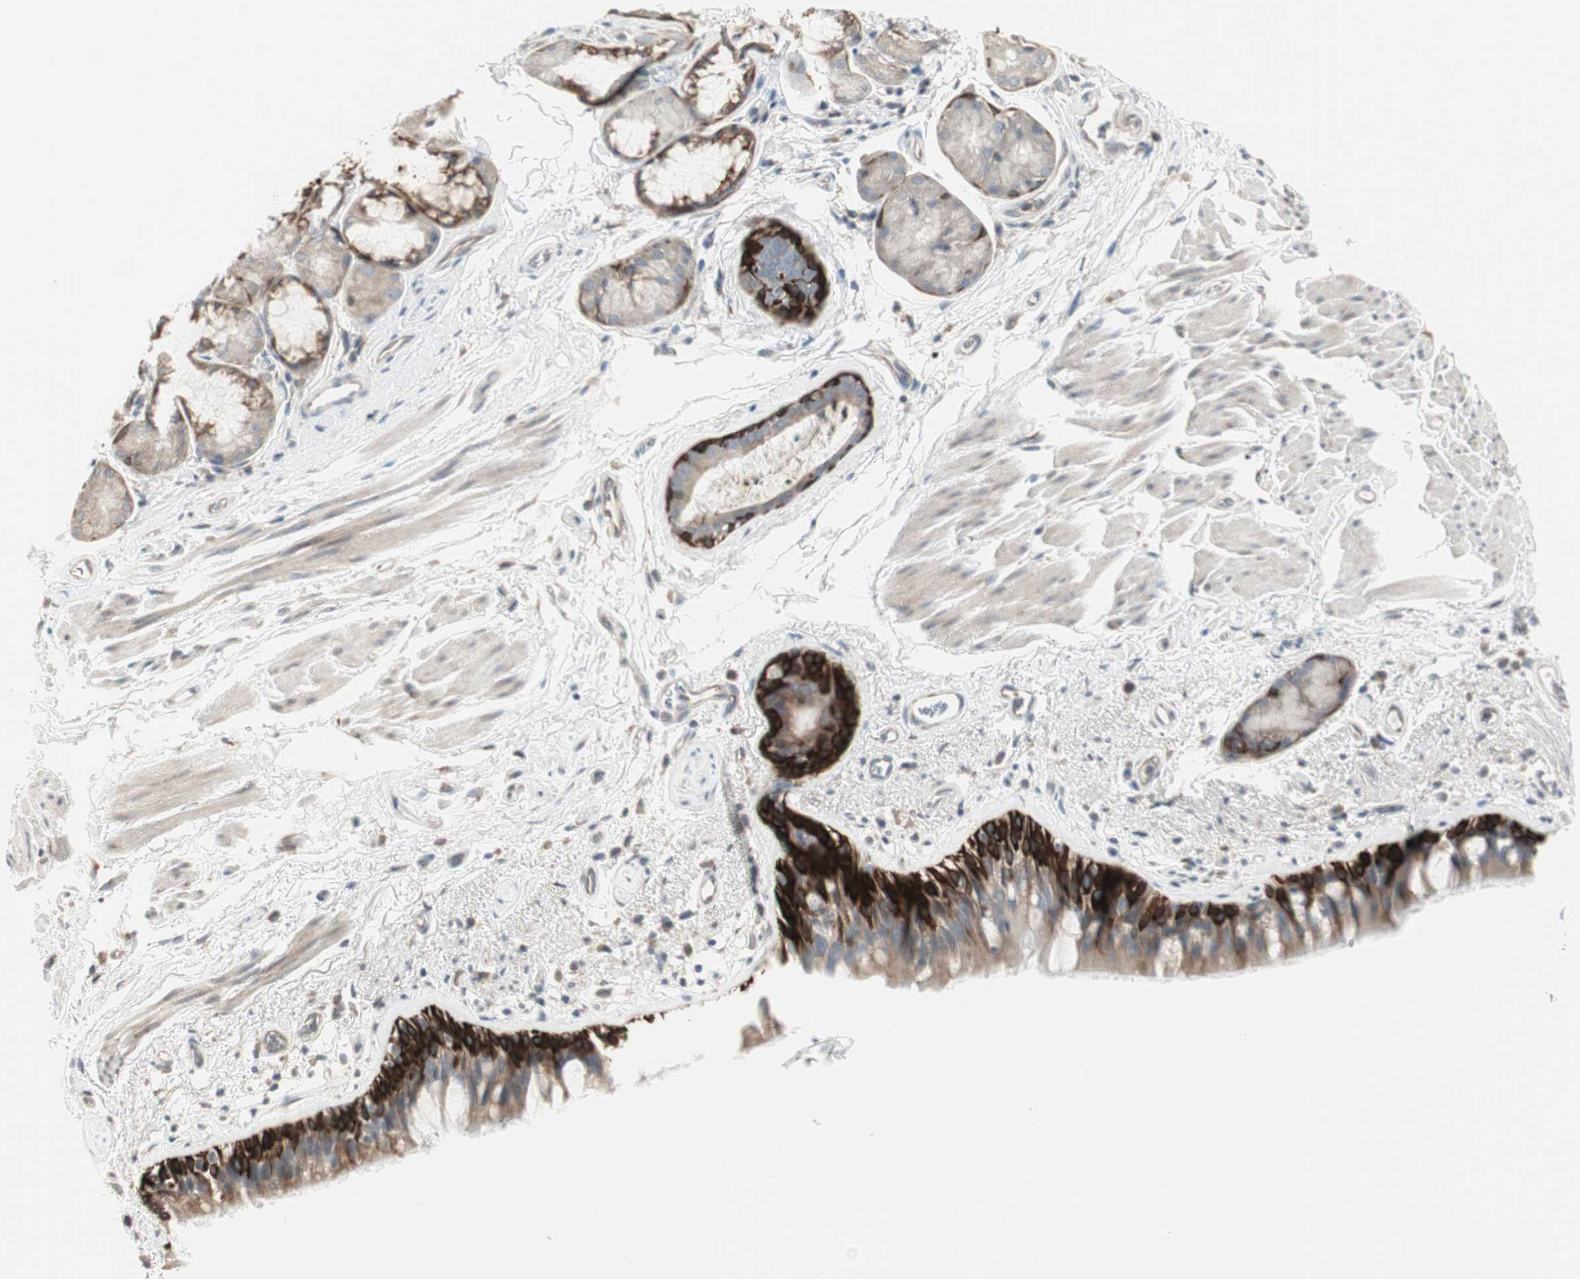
{"staining": {"intensity": "strong", "quantity": ">75%", "location": "cytoplasmic/membranous"}, "tissue": "bronchus", "cell_type": "Respiratory epithelial cells", "image_type": "normal", "snomed": [{"axis": "morphology", "description": "Normal tissue, NOS"}, {"axis": "morphology", "description": "Adenocarcinoma, NOS"}, {"axis": "topography", "description": "Bronchus"}, {"axis": "topography", "description": "Lung"}], "caption": "Immunohistochemistry (IHC) of benign bronchus exhibits high levels of strong cytoplasmic/membranous expression in about >75% of respiratory epithelial cells. The staining is performed using DAB (3,3'-diaminobenzidine) brown chromogen to label protein expression. The nuclei are counter-stained blue using hematoxylin.", "gene": "ZFP36", "patient": {"sex": "female", "age": 54}}